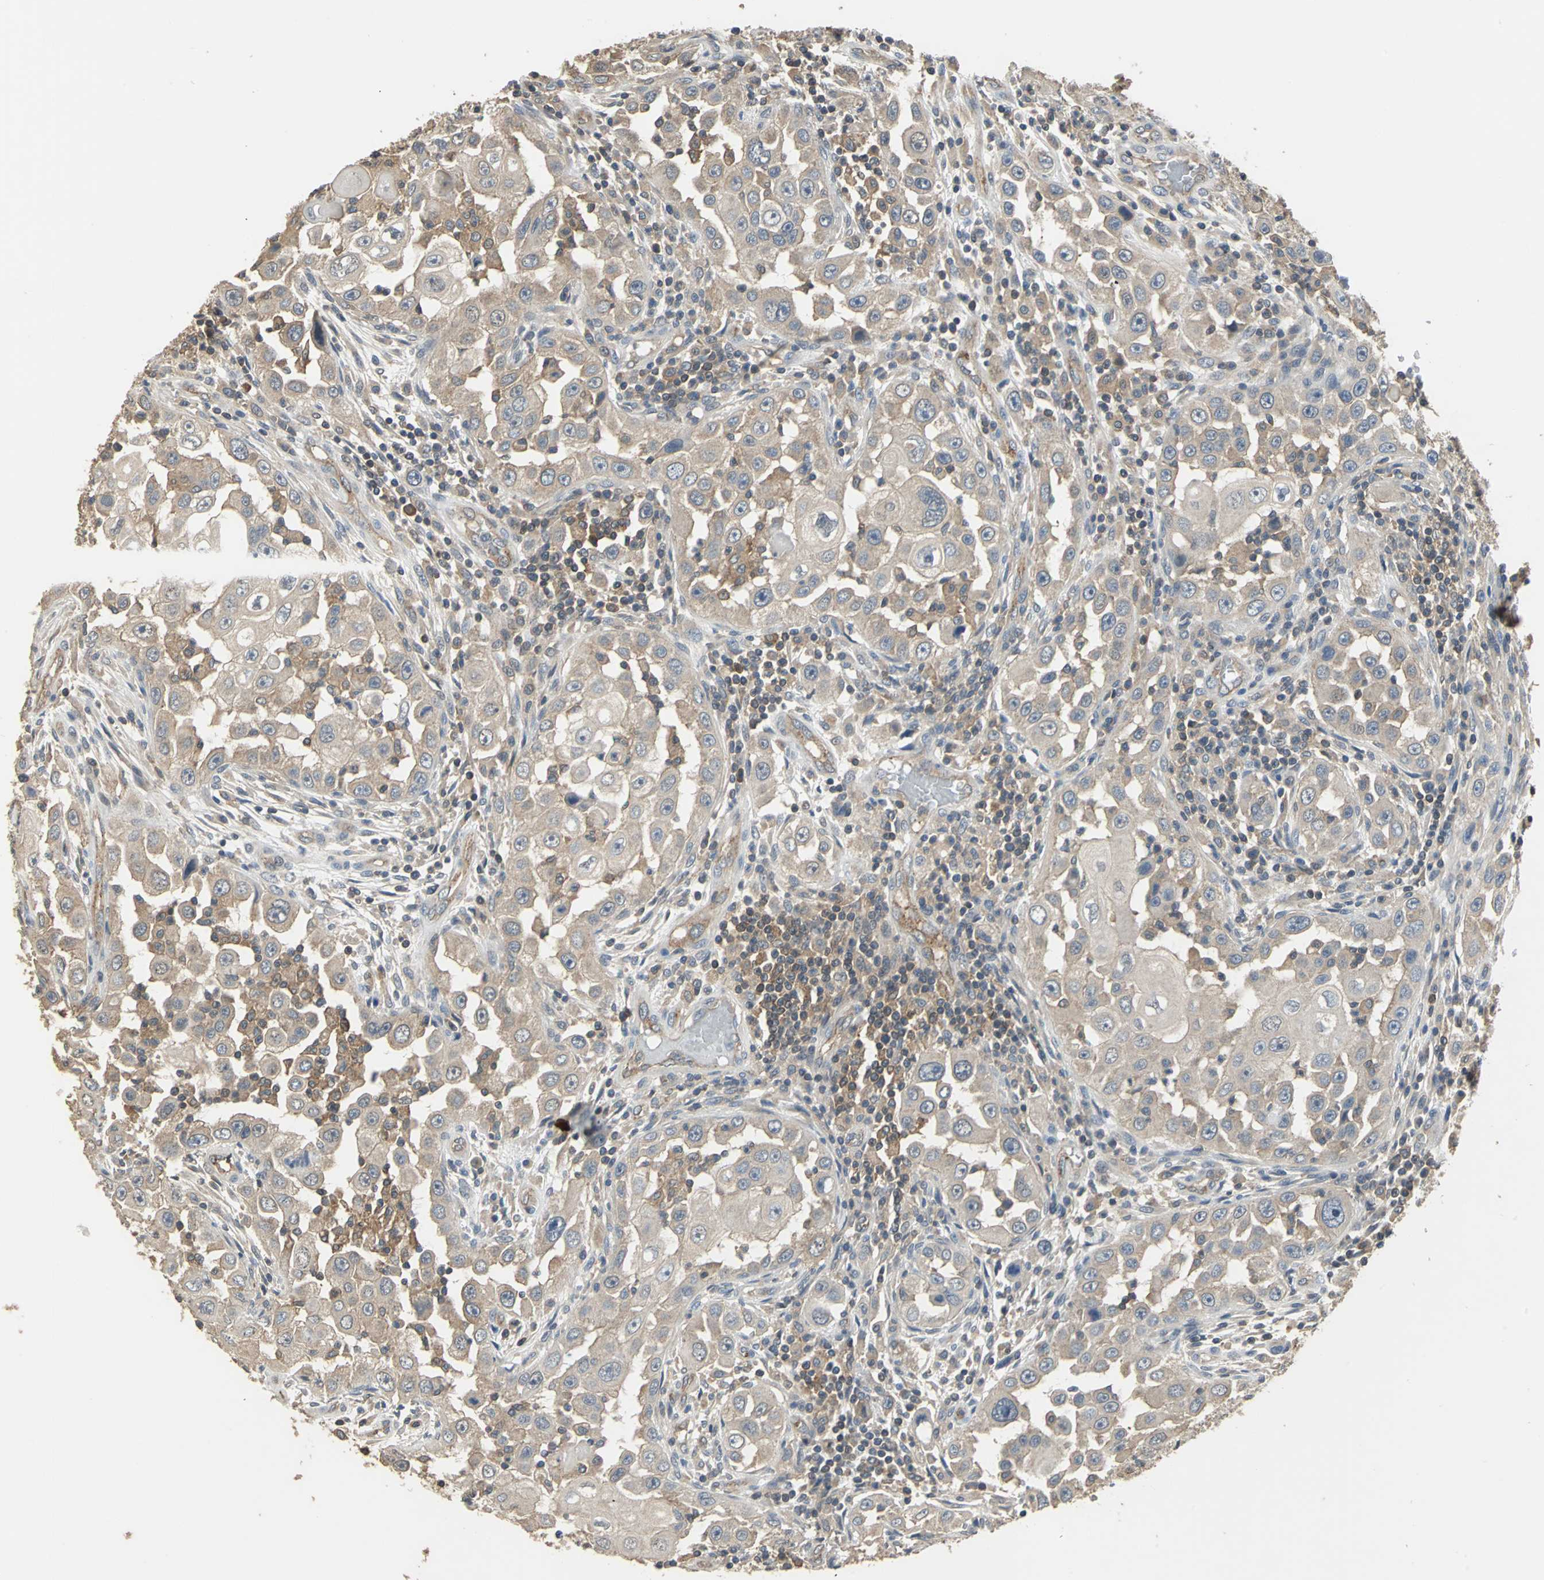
{"staining": {"intensity": "weak", "quantity": ">75%", "location": "cytoplasmic/membranous"}, "tissue": "head and neck cancer", "cell_type": "Tumor cells", "image_type": "cancer", "snomed": [{"axis": "morphology", "description": "Carcinoma, NOS"}, {"axis": "topography", "description": "Head-Neck"}], "caption": "Immunohistochemical staining of human head and neck carcinoma shows low levels of weak cytoplasmic/membranous staining in approximately >75% of tumor cells. The staining is performed using DAB brown chromogen to label protein expression. The nuclei are counter-stained blue using hematoxylin.", "gene": "RAPGEF1", "patient": {"sex": "male", "age": 87}}